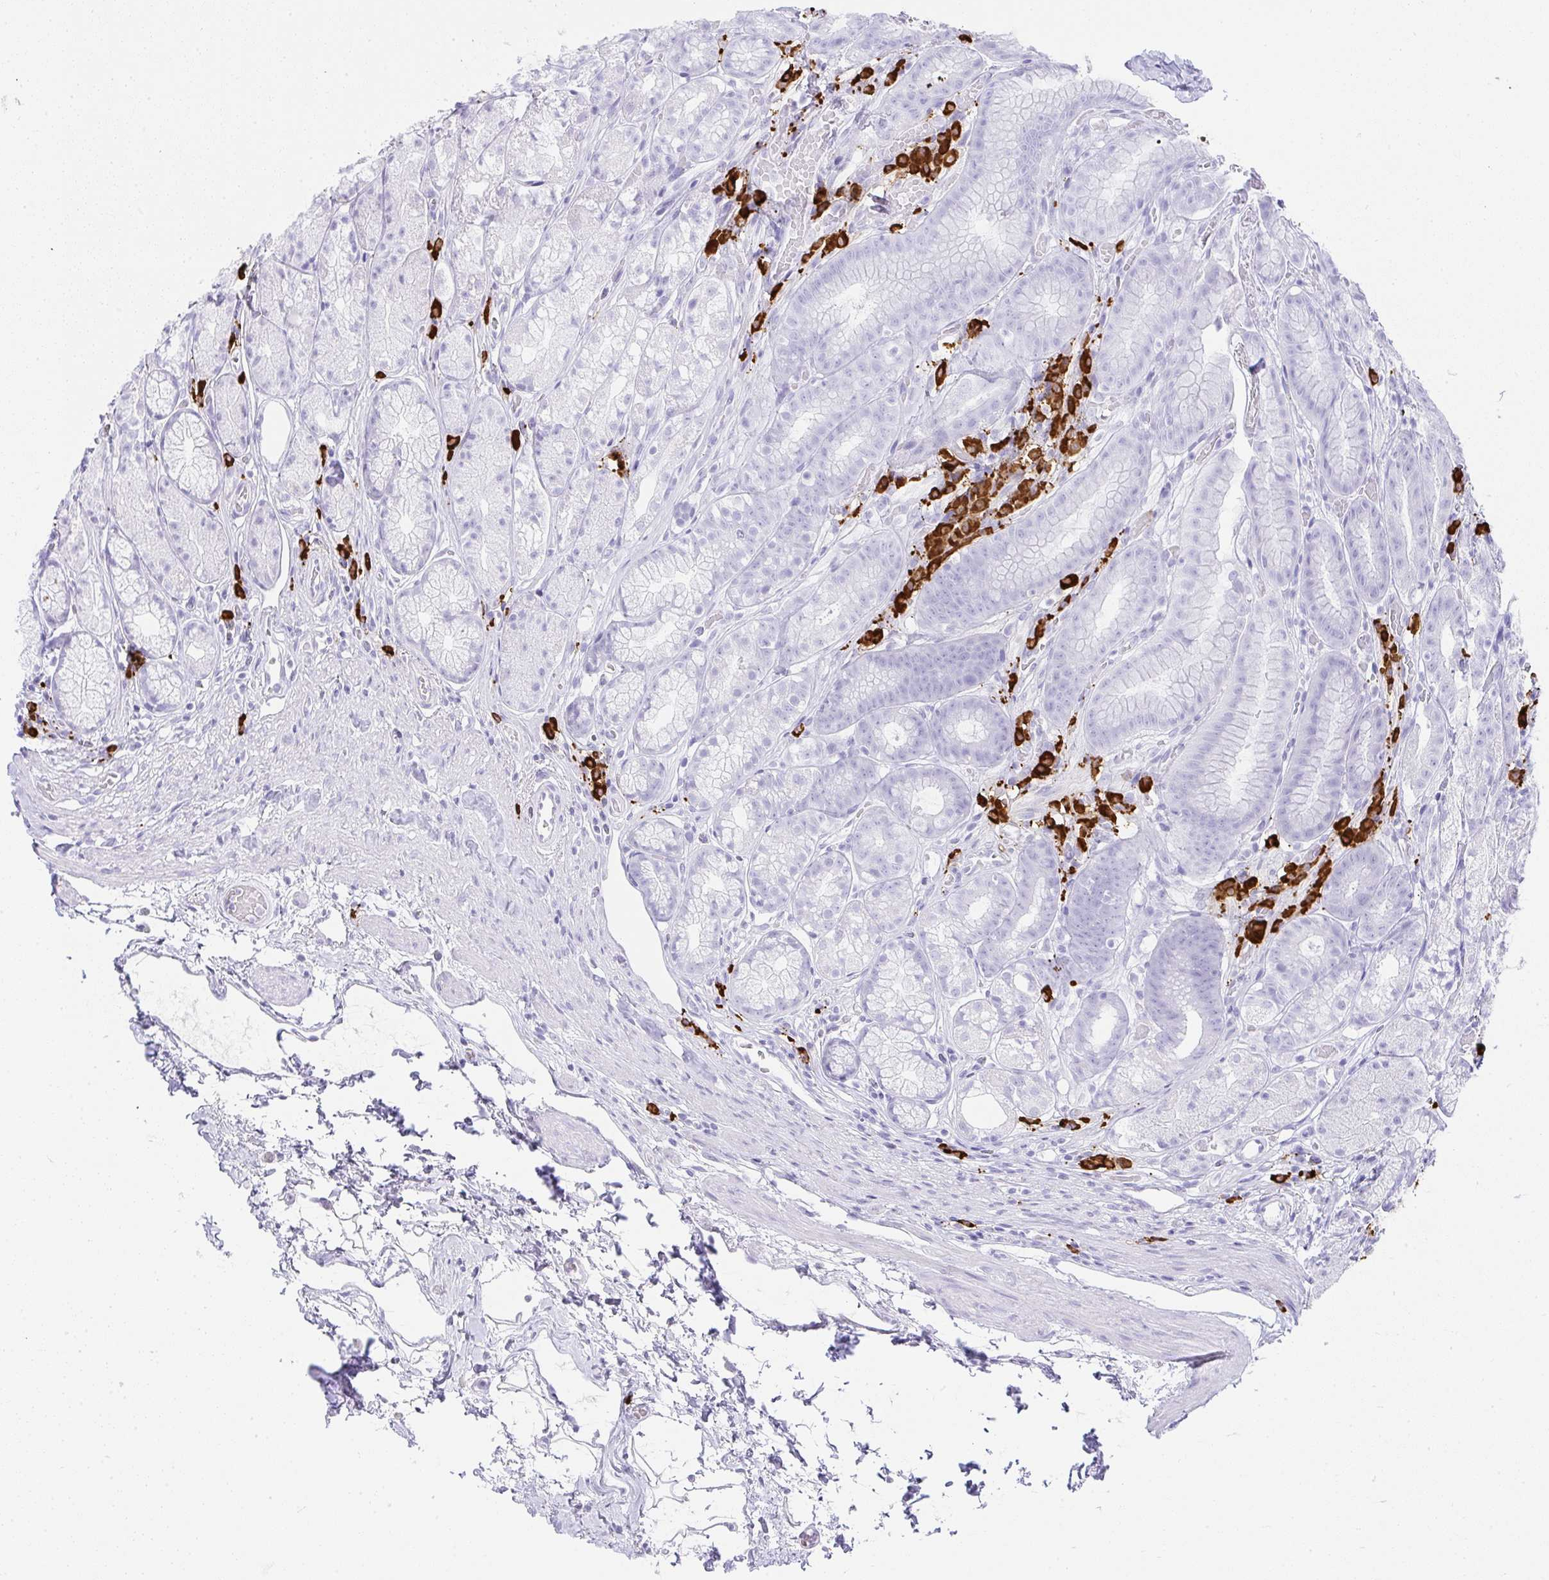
{"staining": {"intensity": "negative", "quantity": "none", "location": "none"}, "tissue": "stomach", "cell_type": "Glandular cells", "image_type": "normal", "snomed": [{"axis": "morphology", "description": "Normal tissue, NOS"}, {"axis": "topography", "description": "Smooth muscle"}, {"axis": "topography", "description": "Stomach"}], "caption": "Immunohistochemistry of benign human stomach demonstrates no staining in glandular cells.", "gene": "CDADC1", "patient": {"sex": "male", "age": 70}}